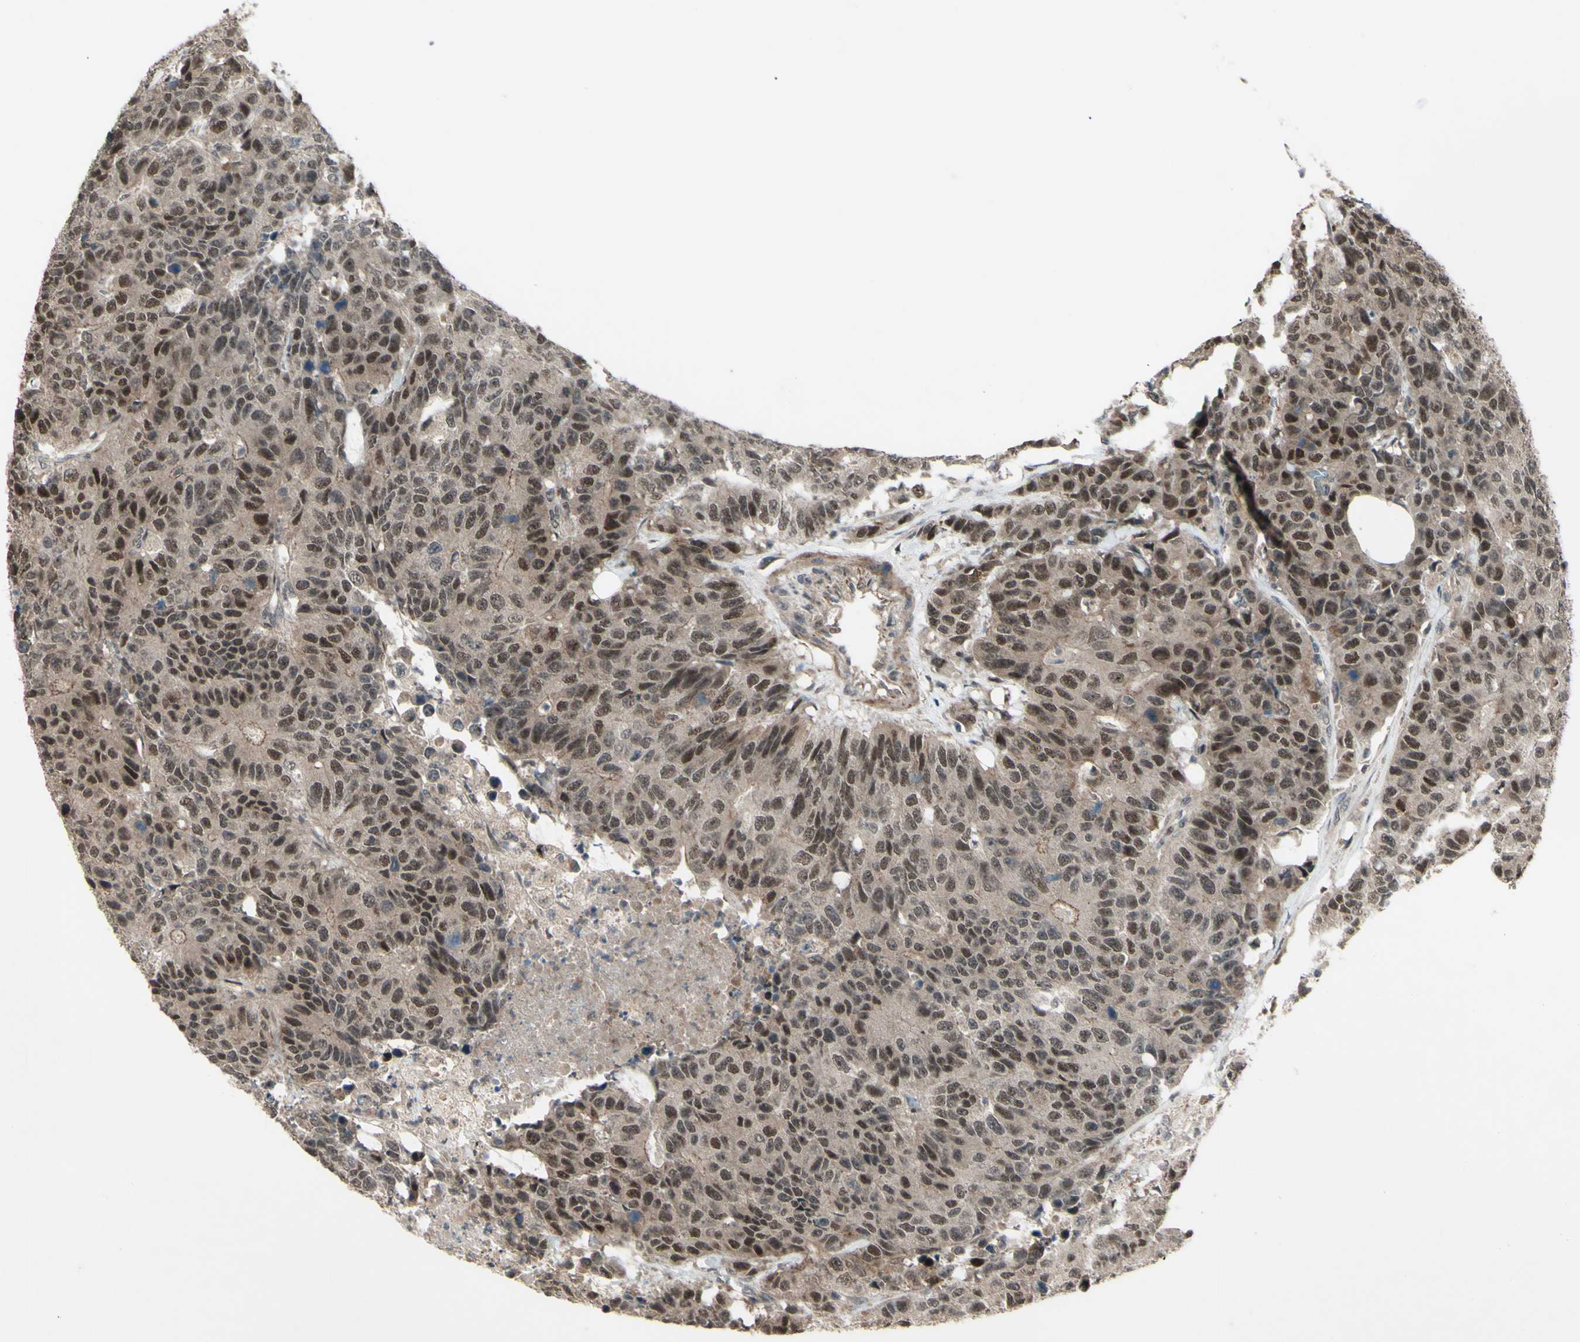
{"staining": {"intensity": "strong", "quantity": ">75%", "location": "cytoplasmic/membranous,nuclear"}, "tissue": "colorectal cancer", "cell_type": "Tumor cells", "image_type": "cancer", "snomed": [{"axis": "morphology", "description": "Adenocarcinoma, NOS"}, {"axis": "topography", "description": "Colon"}], "caption": "Colorectal cancer (adenocarcinoma) stained with a brown dye demonstrates strong cytoplasmic/membranous and nuclear positive staining in approximately >75% of tumor cells.", "gene": "MLF2", "patient": {"sex": "female", "age": 86}}